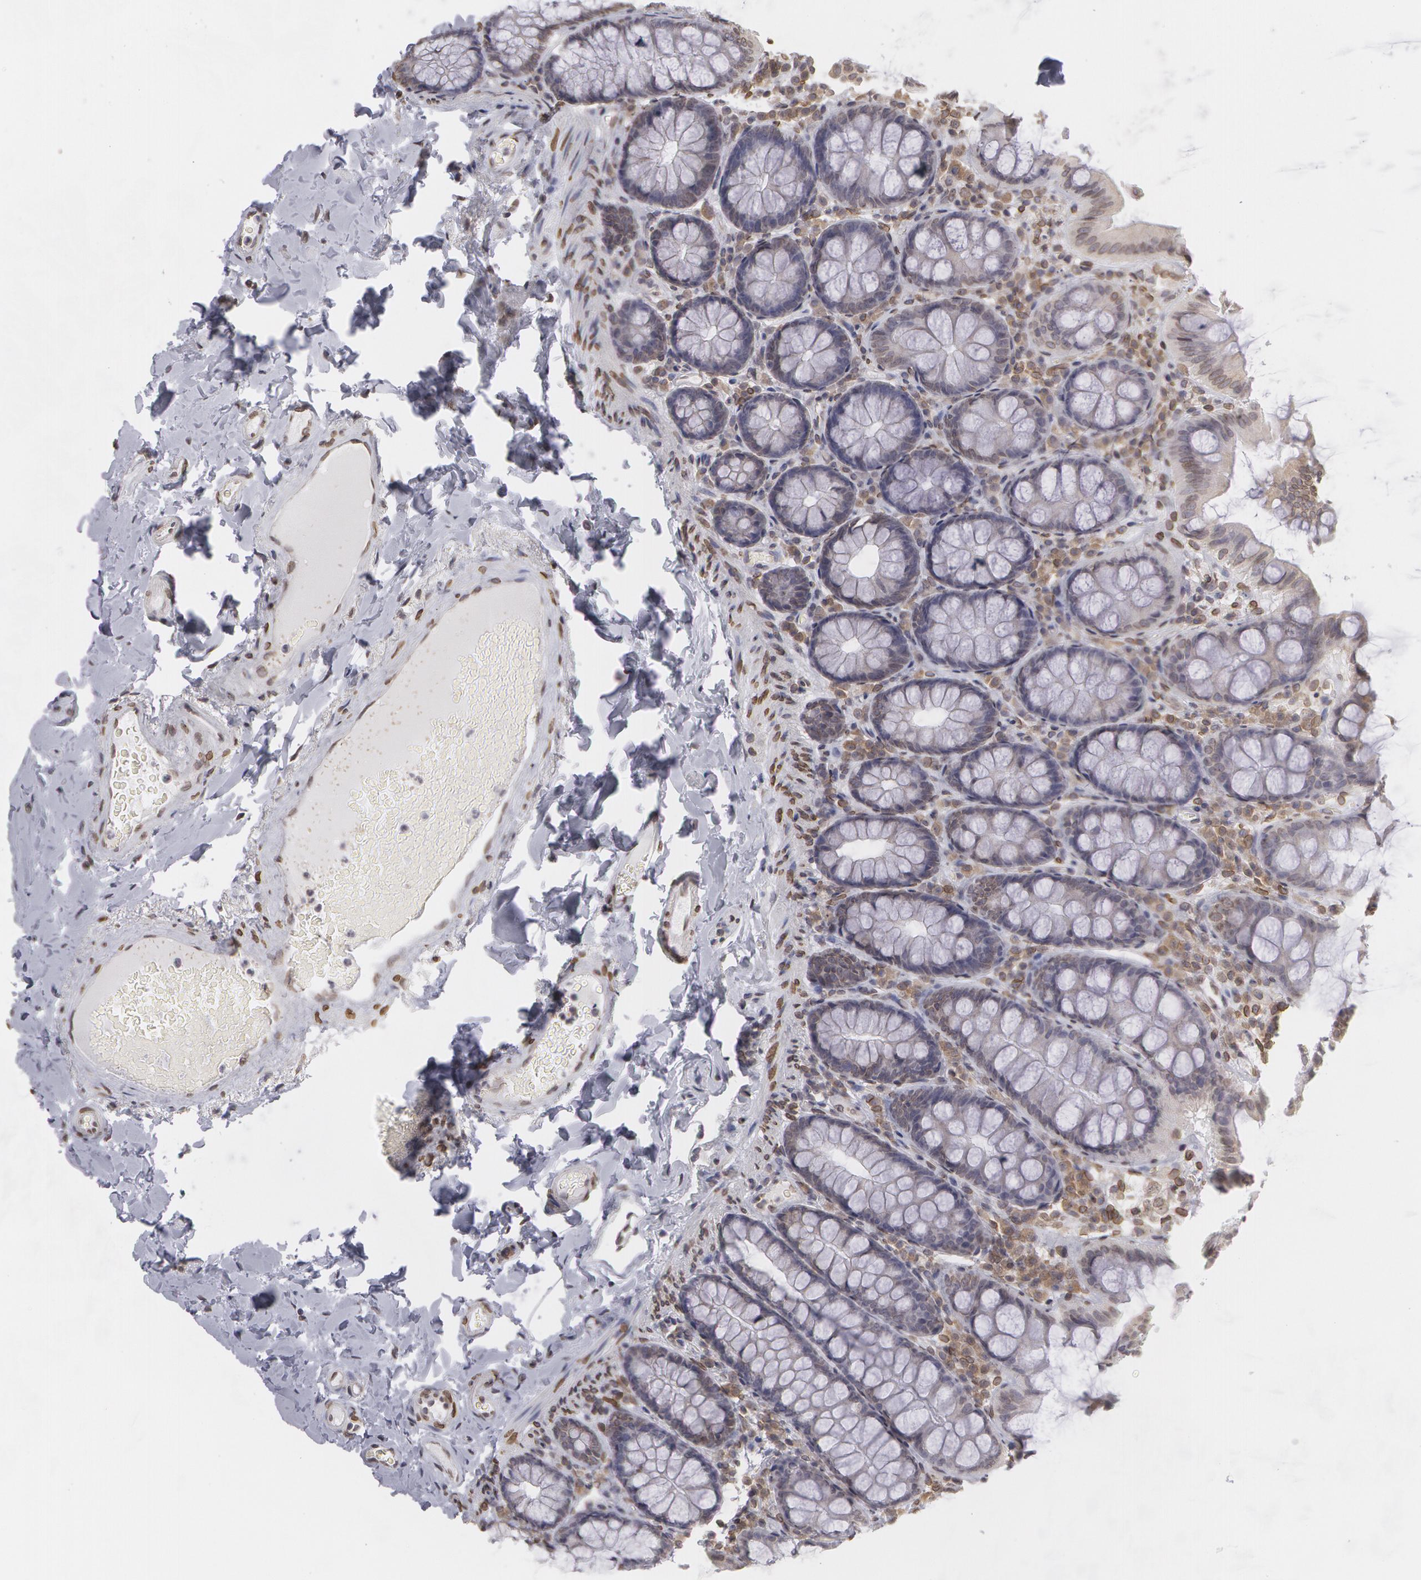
{"staining": {"intensity": "moderate", "quantity": ">75%", "location": "cytoplasmic/membranous,nuclear"}, "tissue": "colon", "cell_type": "Endothelial cells", "image_type": "normal", "snomed": [{"axis": "morphology", "description": "Normal tissue, NOS"}, {"axis": "topography", "description": "Colon"}], "caption": "Human colon stained with a brown dye displays moderate cytoplasmic/membranous,nuclear positive staining in about >75% of endothelial cells.", "gene": "EMD", "patient": {"sex": "female", "age": 61}}